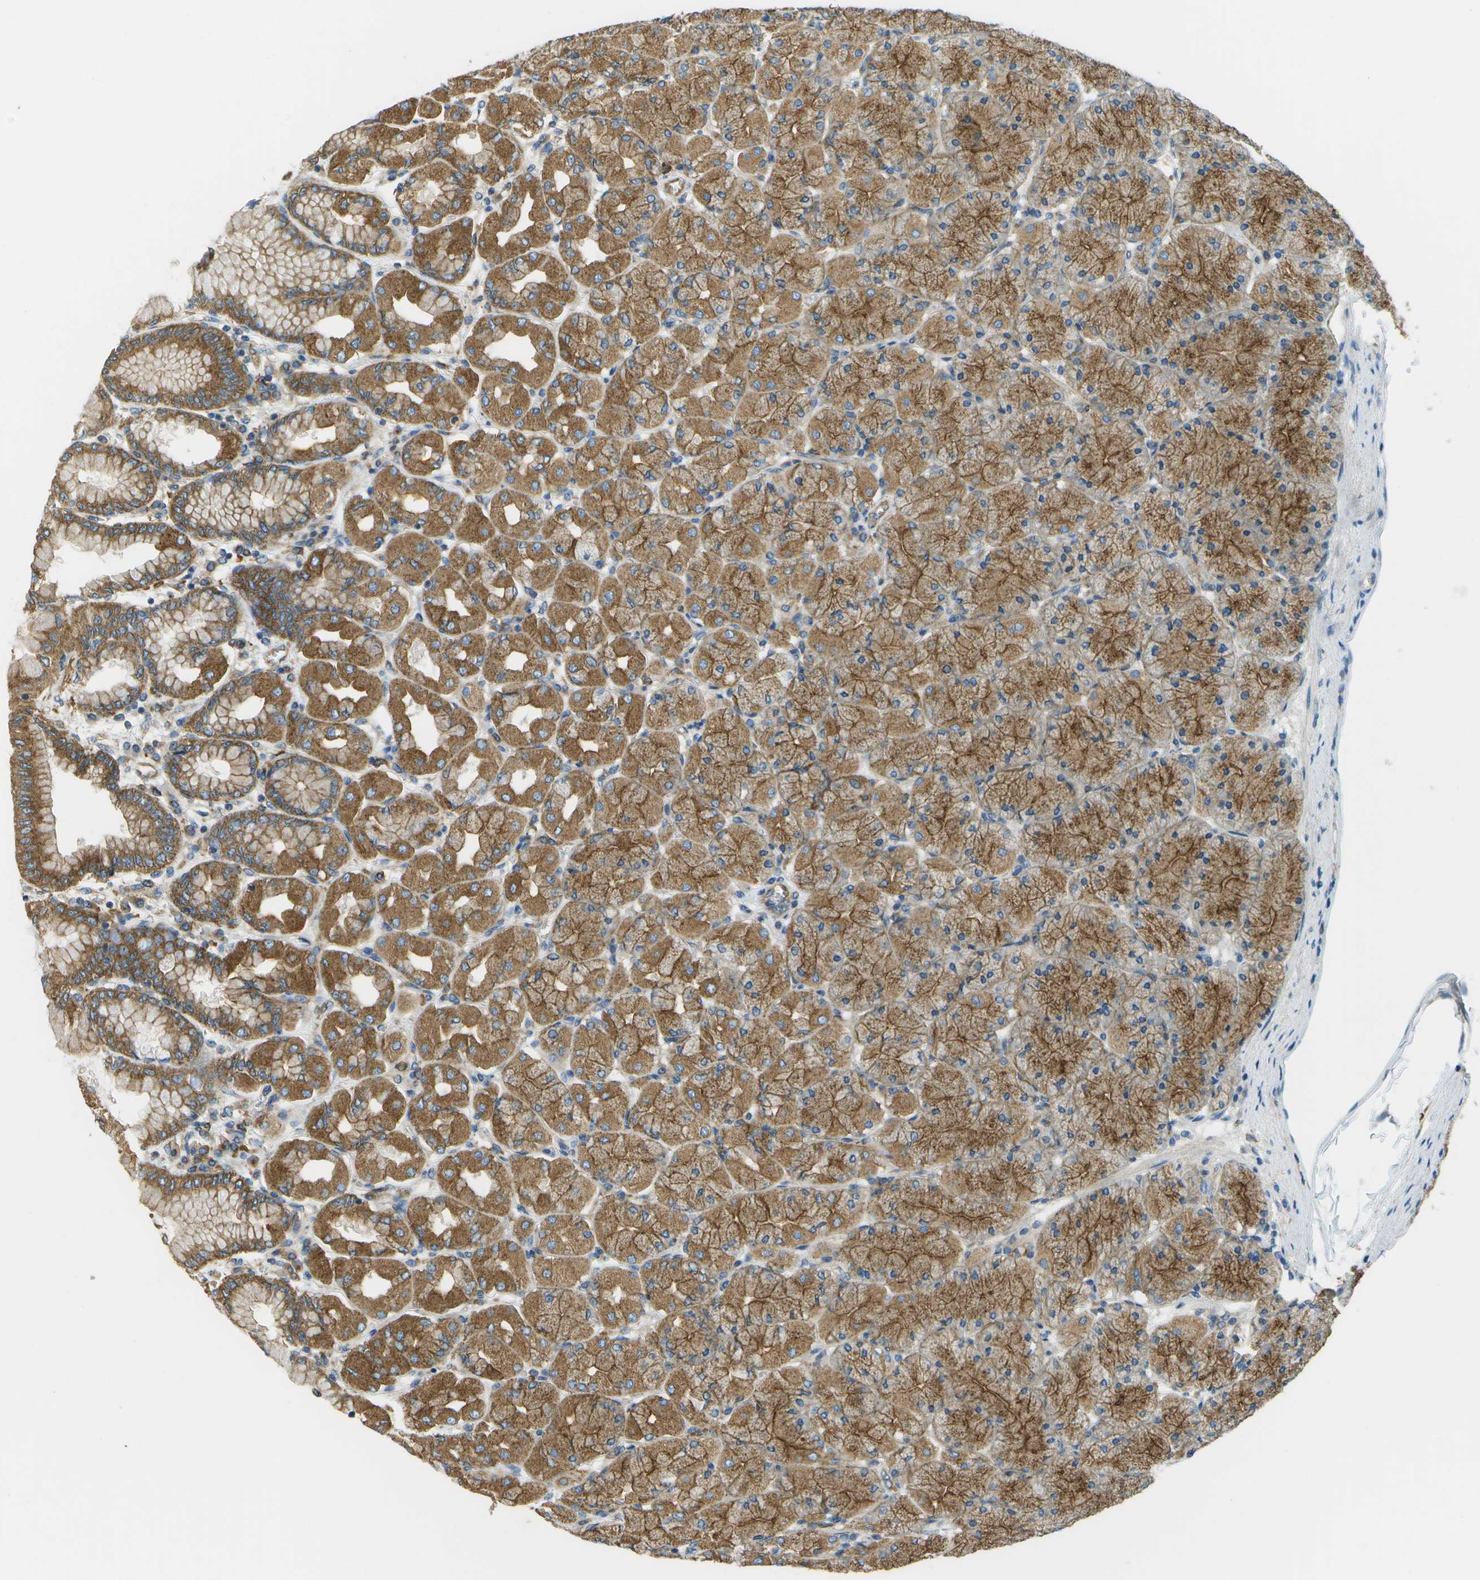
{"staining": {"intensity": "moderate", "quantity": ">75%", "location": "cytoplasmic/membranous"}, "tissue": "stomach", "cell_type": "Glandular cells", "image_type": "normal", "snomed": [{"axis": "morphology", "description": "Normal tissue, NOS"}, {"axis": "topography", "description": "Stomach, upper"}], "caption": "Immunohistochemistry of normal human stomach exhibits medium levels of moderate cytoplasmic/membranous staining in approximately >75% of glandular cells.", "gene": "CLTC", "patient": {"sex": "female", "age": 56}}